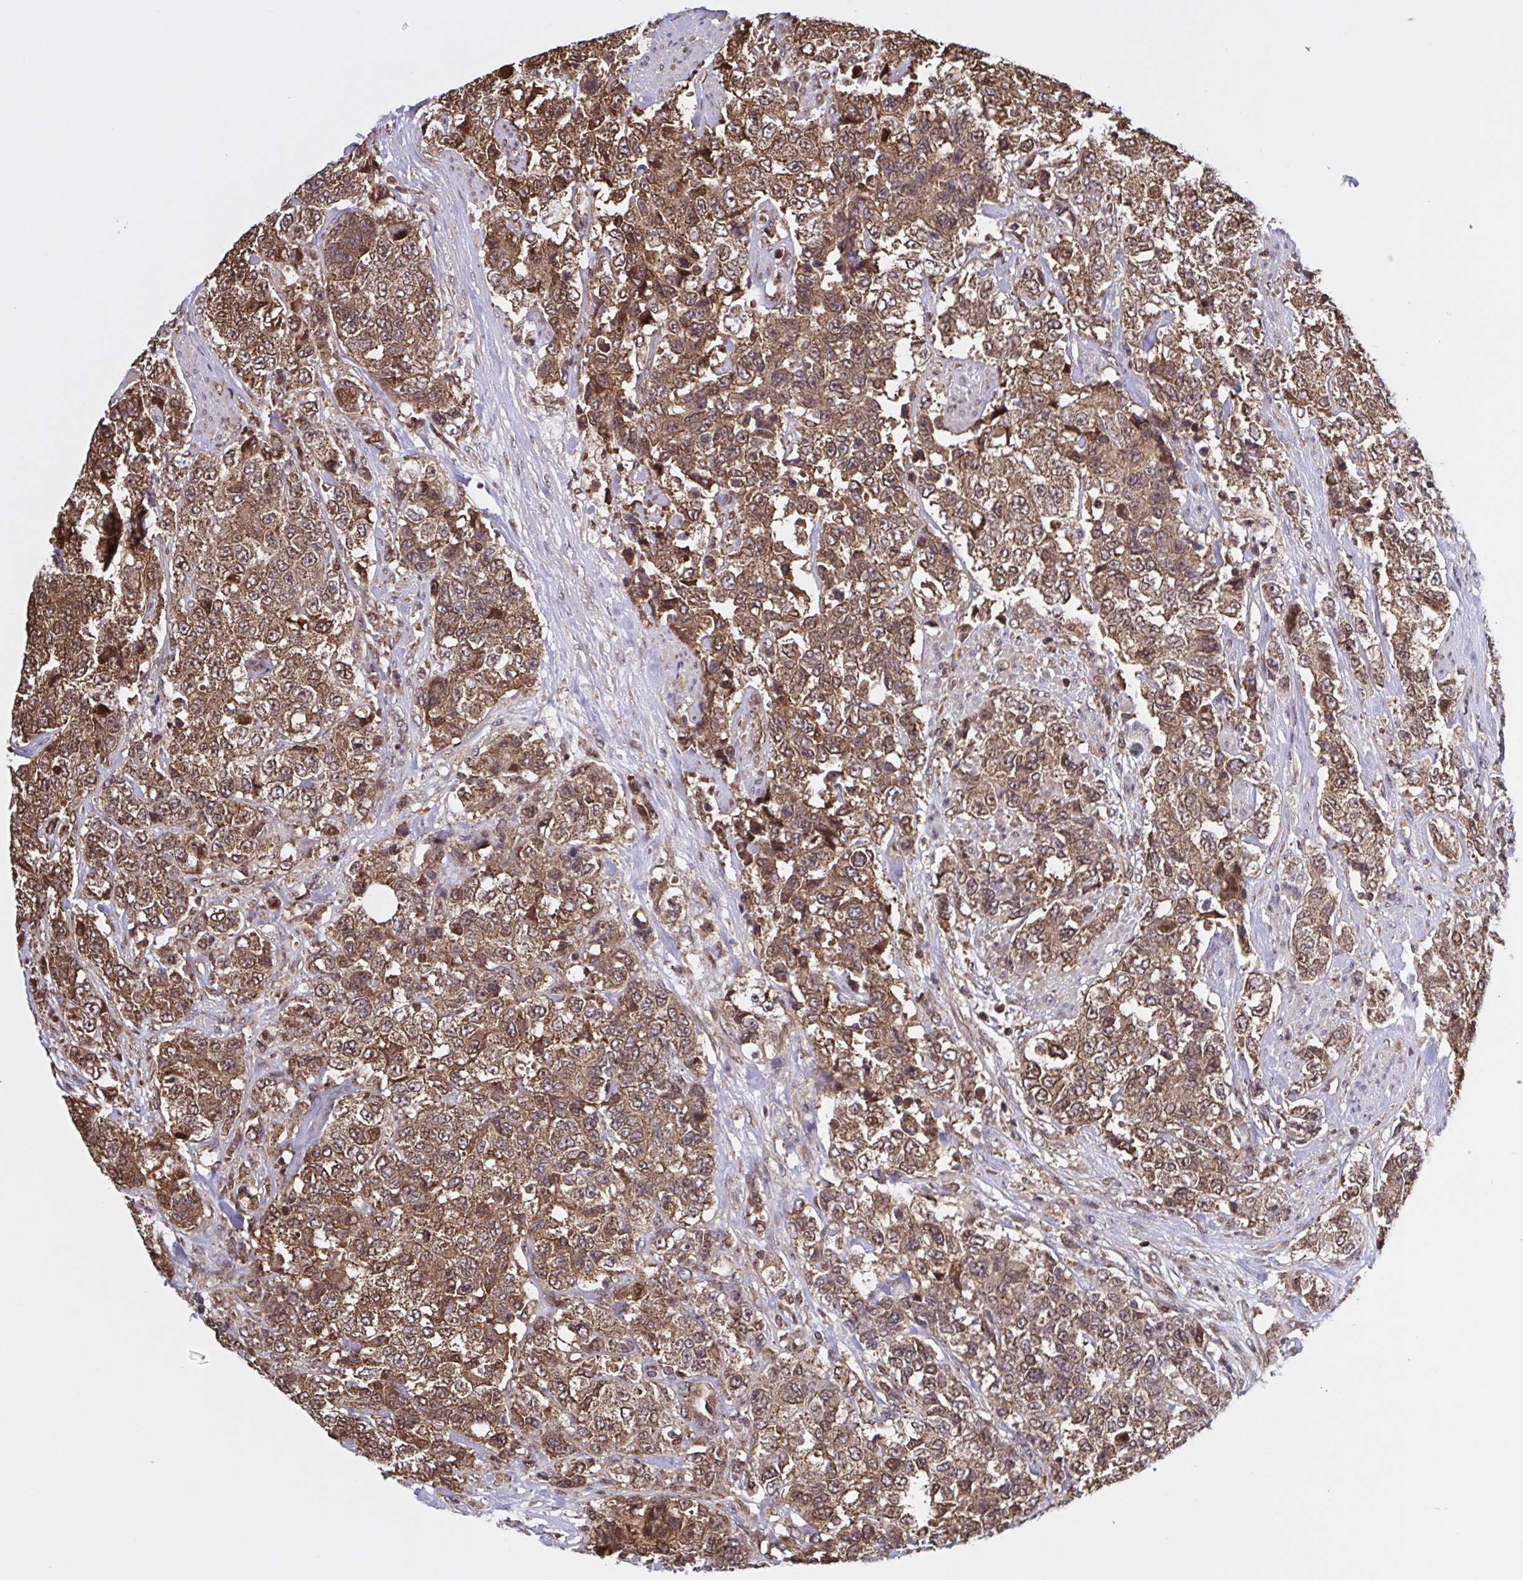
{"staining": {"intensity": "moderate", "quantity": ">75%", "location": "cytoplasmic/membranous,nuclear"}, "tissue": "urothelial cancer", "cell_type": "Tumor cells", "image_type": "cancer", "snomed": [{"axis": "morphology", "description": "Urothelial carcinoma, High grade"}, {"axis": "topography", "description": "Urinary bladder"}], "caption": "IHC micrograph of urothelial cancer stained for a protein (brown), which shows medium levels of moderate cytoplasmic/membranous and nuclear expression in about >75% of tumor cells.", "gene": "SEC63", "patient": {"sex": "female", "age": 78}}